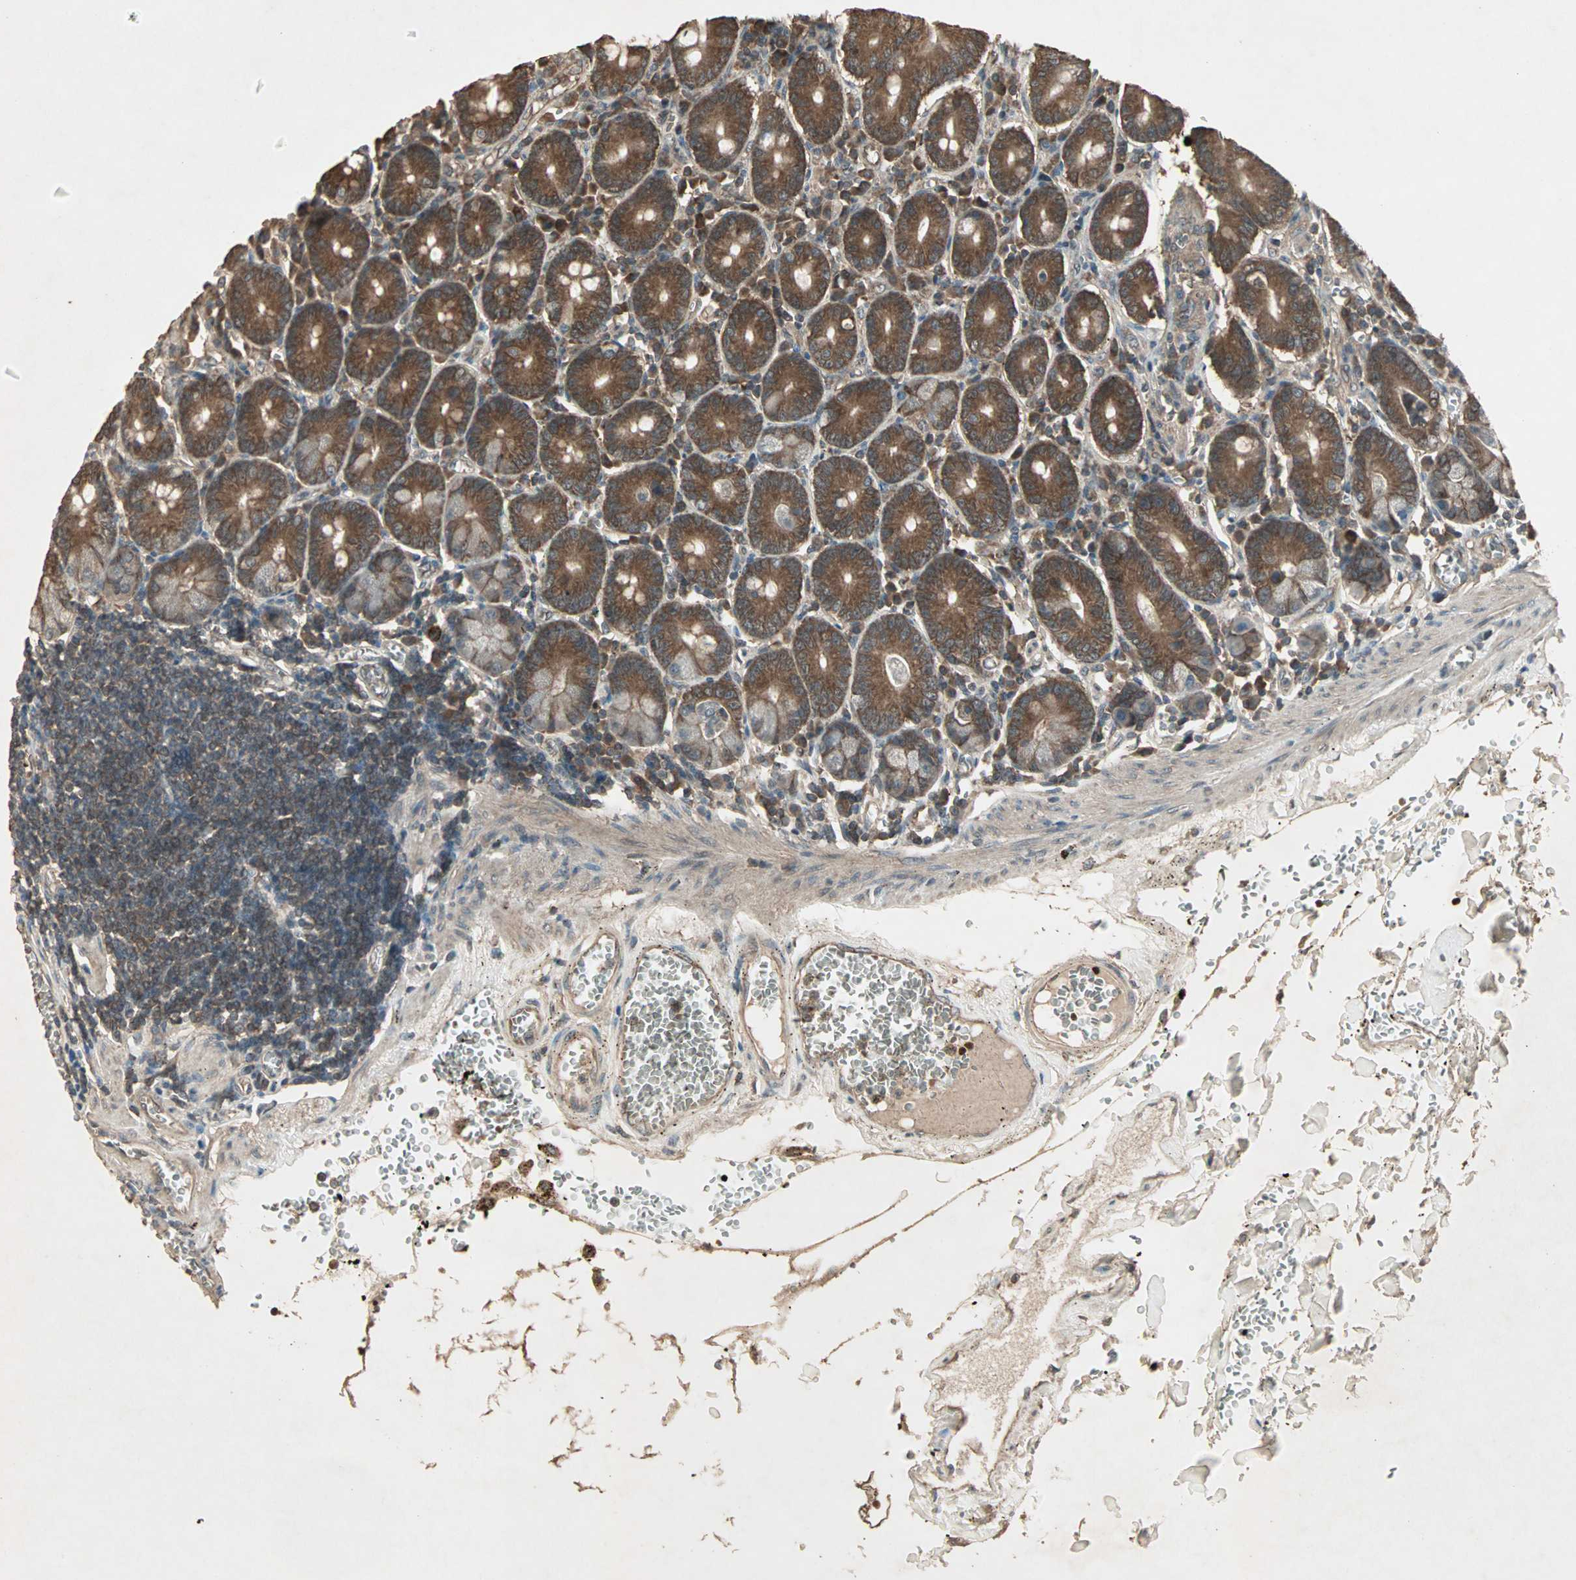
{"staining": {"intensity": "strong", "quantity": ">75%", "location": "cytoplasmic/membranous"}, "tissue": "small intestine", "cell_type": "Glandular cells", "image_type": "normal", "snomed": [{"axis": "morphology", "description": "Normal tissue, NOS"}, {"axis": "topography", "description": "Small intestine"}], "caption": "Immunohistochemistry histopathology image of unremarkable small intestine: small intestine stained using immunohistochemistry shows high levels of strong protein expression localized specifically in the cytoplasmic/membranous of glandular cells, appearing as a cytoplasmic/membranous brown color.", "gene": "UBAC1", "patient": {"sex": "male", "age": 71}}